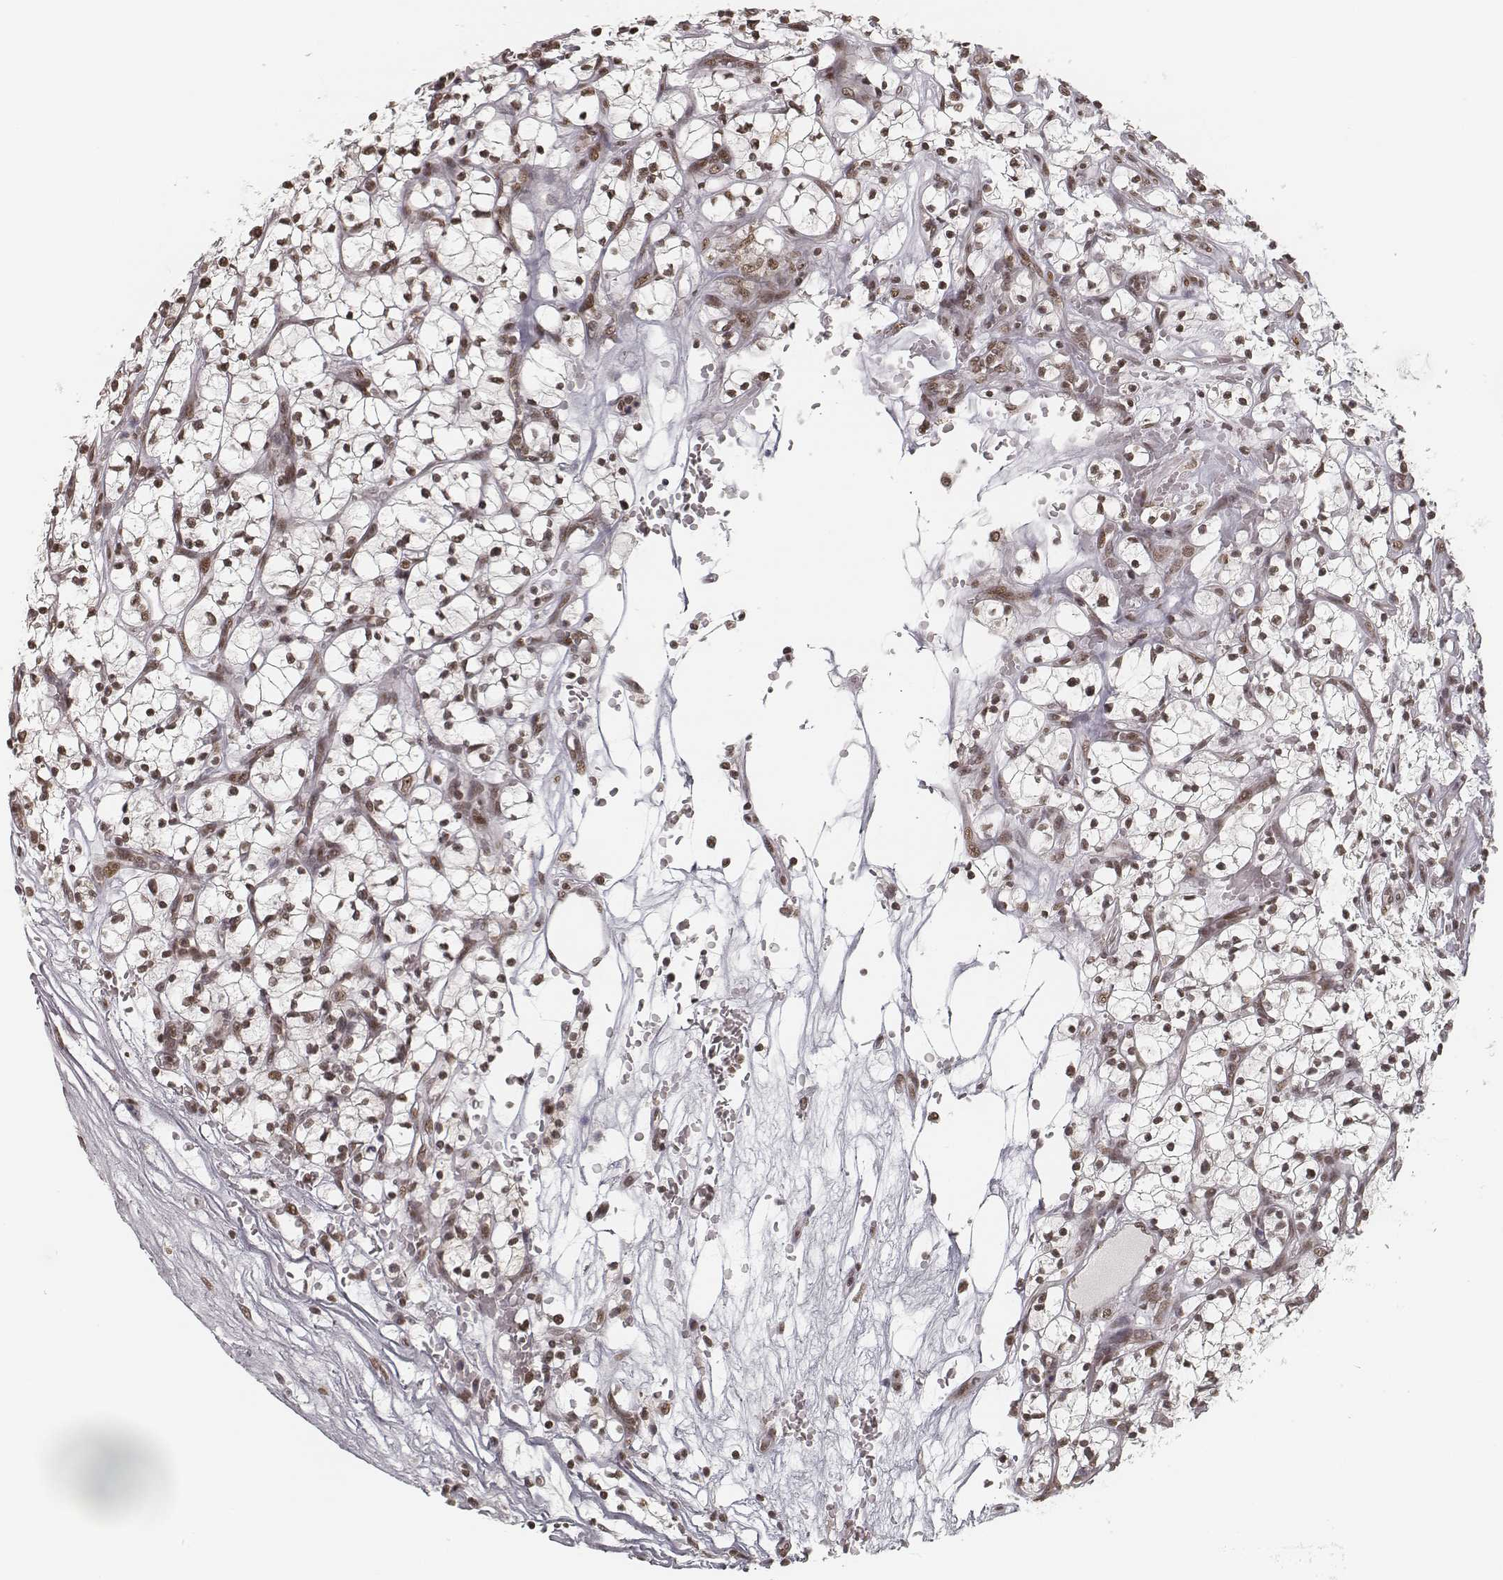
{"staining": {"intensity": "moderate", "quantity": ">75%", "location": "nuclear"}, "tissue": "renal cancer", "cell_type": "Tumor cells", "image_type": "cancer", "snomed": [{"axis": "morphology", "description": "Adenocarcinoma, NOS"}, {"axis": "topography", "description": "Kidney"}], "caption": "Immunohistochemical staining of human renal cancer demonstrates medium levels of moderate nuclear protein staining in approximately >75% of tumor cells.", "gene": "HMGA2", "patient": {"sex": "female", "age": 64}}